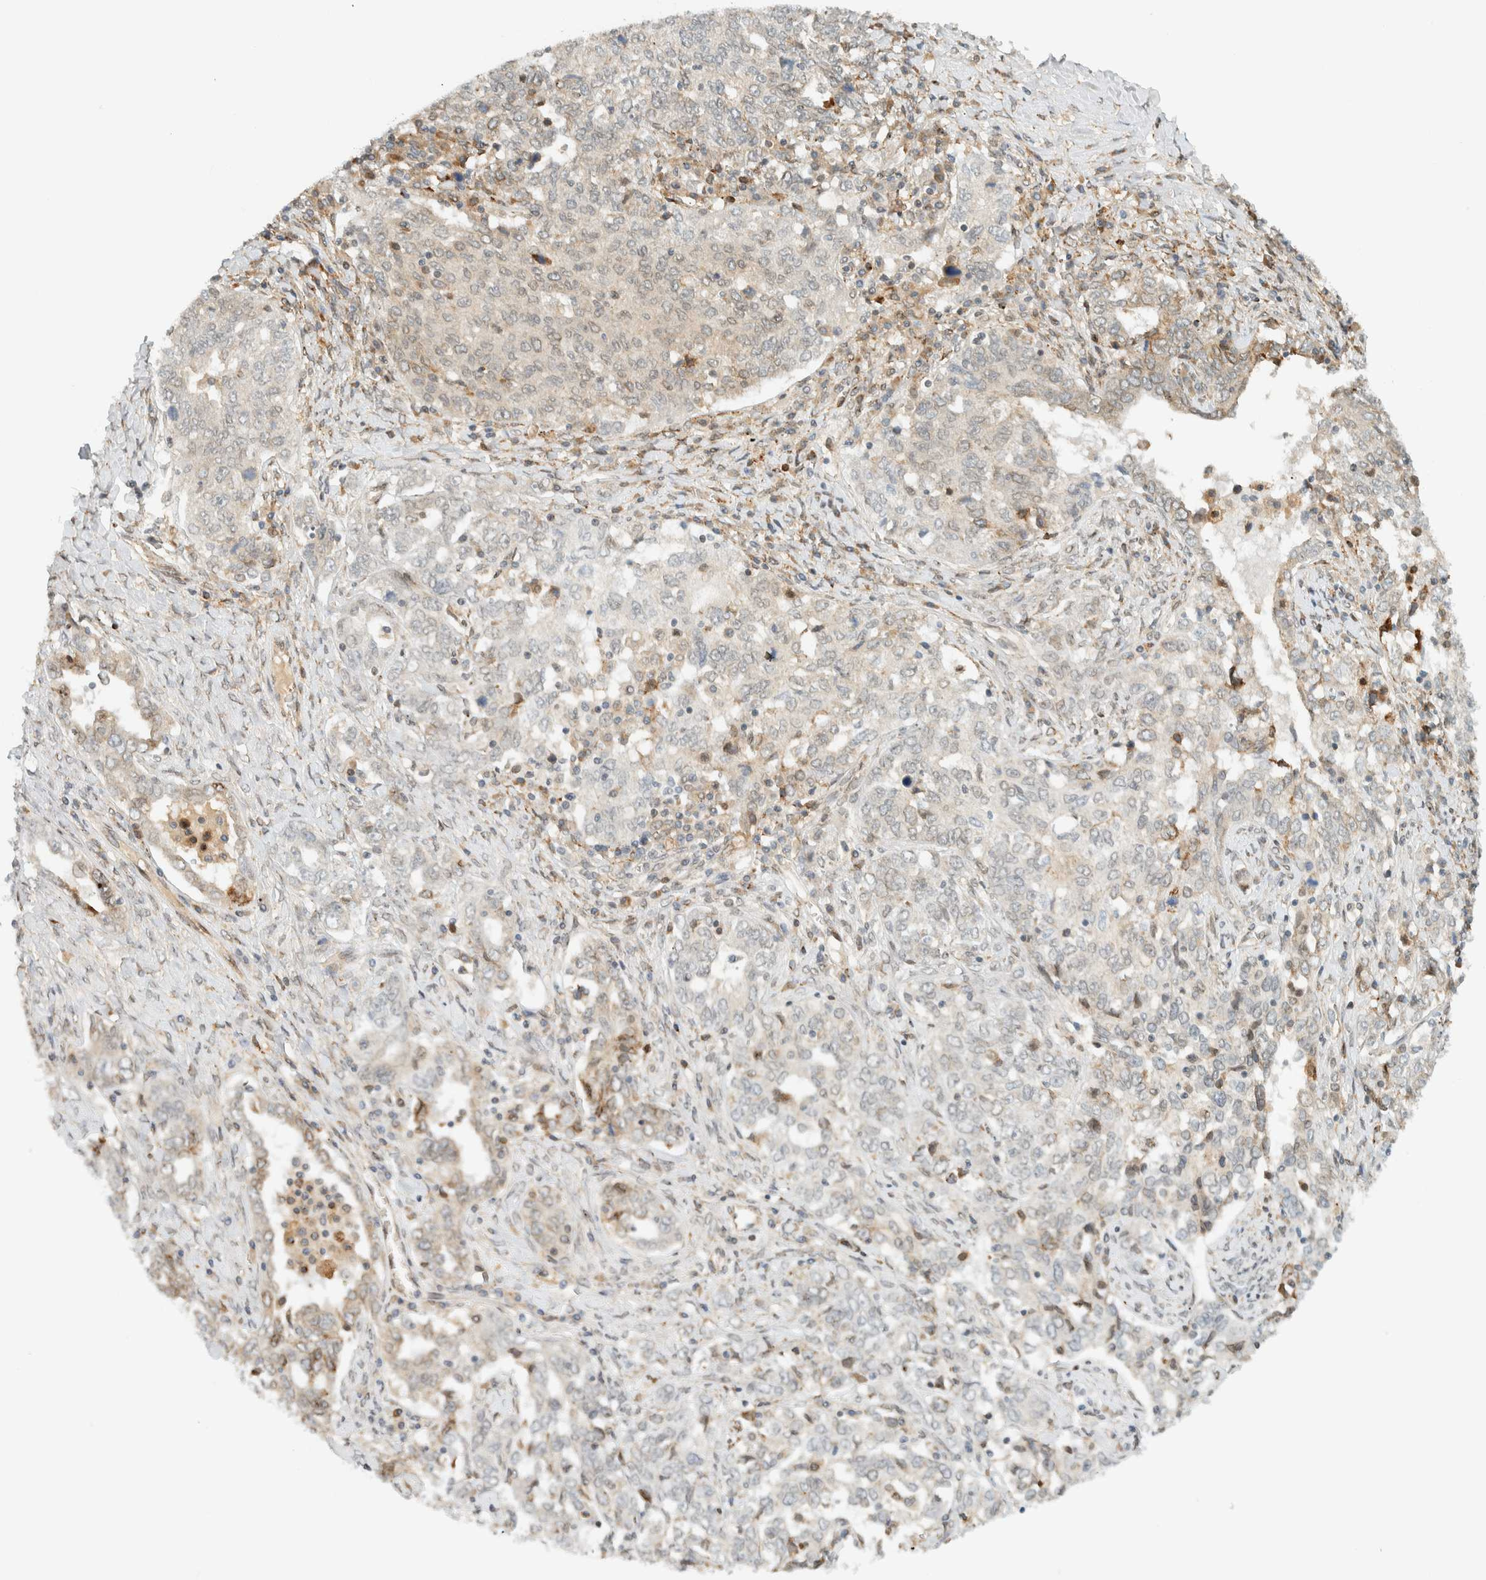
{"staining": {"intensity": "weak", "quantity": "<25%", "location": "cytoplasmic/membranous"}, "tissue": "ovarian cancer", "cell_type": "Tumor cells", "image_type": "cancer", "snomed": [{"axis": "morphology", "description": "Carcinoma, endometroid"}, {"axis": "topography", "description": "Ovary"}], "caption": "High power microscopy image of an IHC photomicrograph of ovarian cancer (endometroid carcinoma), revealing no significant expression in tumor cells. (DAB (3,3'-diaminobenzidine) immunohistochemistry with hematoxylin counter stain).", "gene": "ITPRID1", "patient": {"sex": "female", "age": 62}}